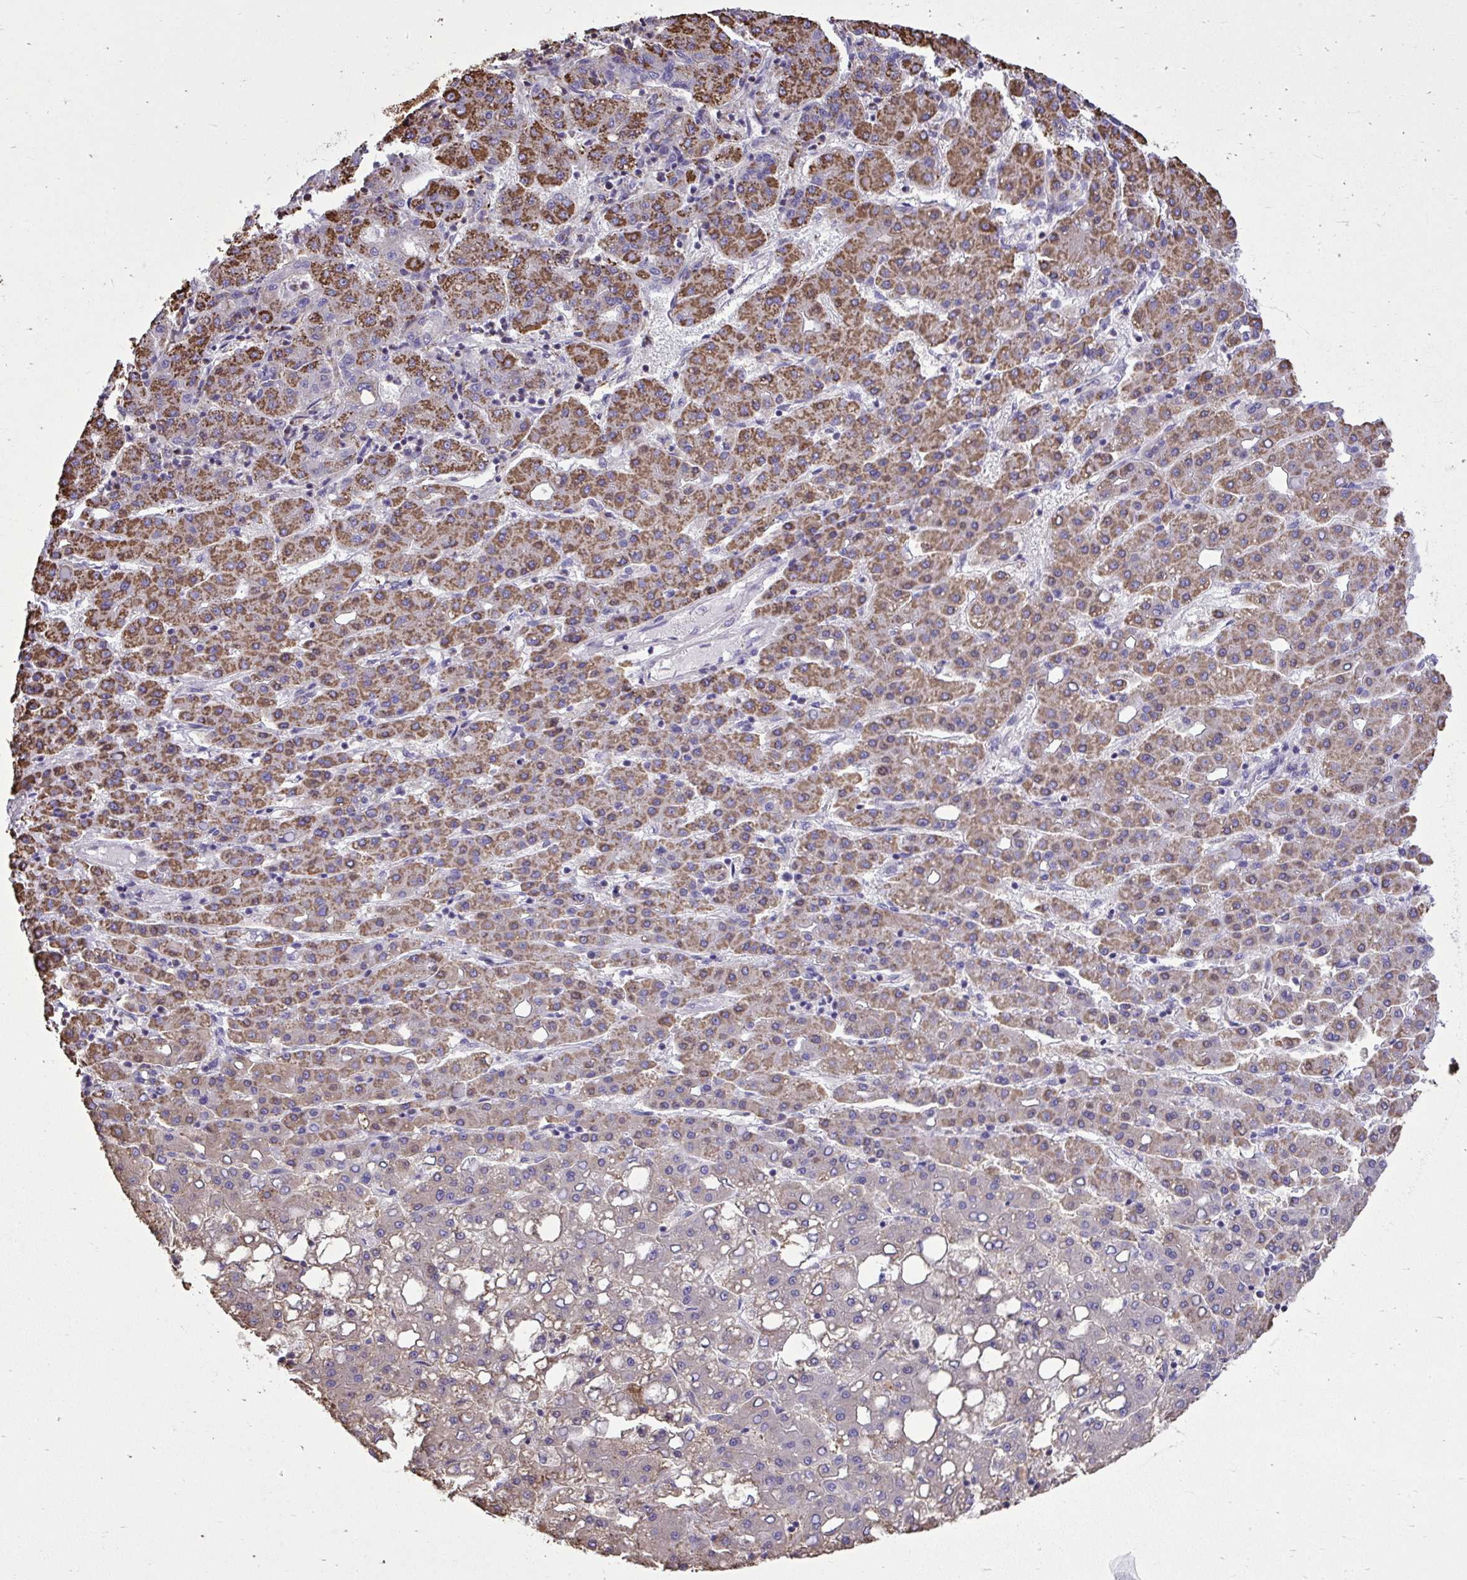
{"staining": {"intensity": "moderate", "quantity": "25%-75%", "location": "cytoplasmic/membranous"}, "tissue": "liver cancer", "cell_type": "Tumor cells", "image_type": "cancer", "snomed": [{"axis": "morphology", "description": "Carcinoma, Hepatocellular, NOS"}, {"axis": "topography", "description": "Liver"}], "caption": "The image shows immunohistochemical staining of liver cancer (hepatocellular carcinoma). There is moderate cytoplasmic/membranous staining is seen in approximately 25%-75% of tumor cells. Using DAB (brown) and hematoxylin (blue) stains, captured at high magnification using brightfield microscopy.", "gene": "GRK4", "patient": {"sex": "male", "age": 65}}